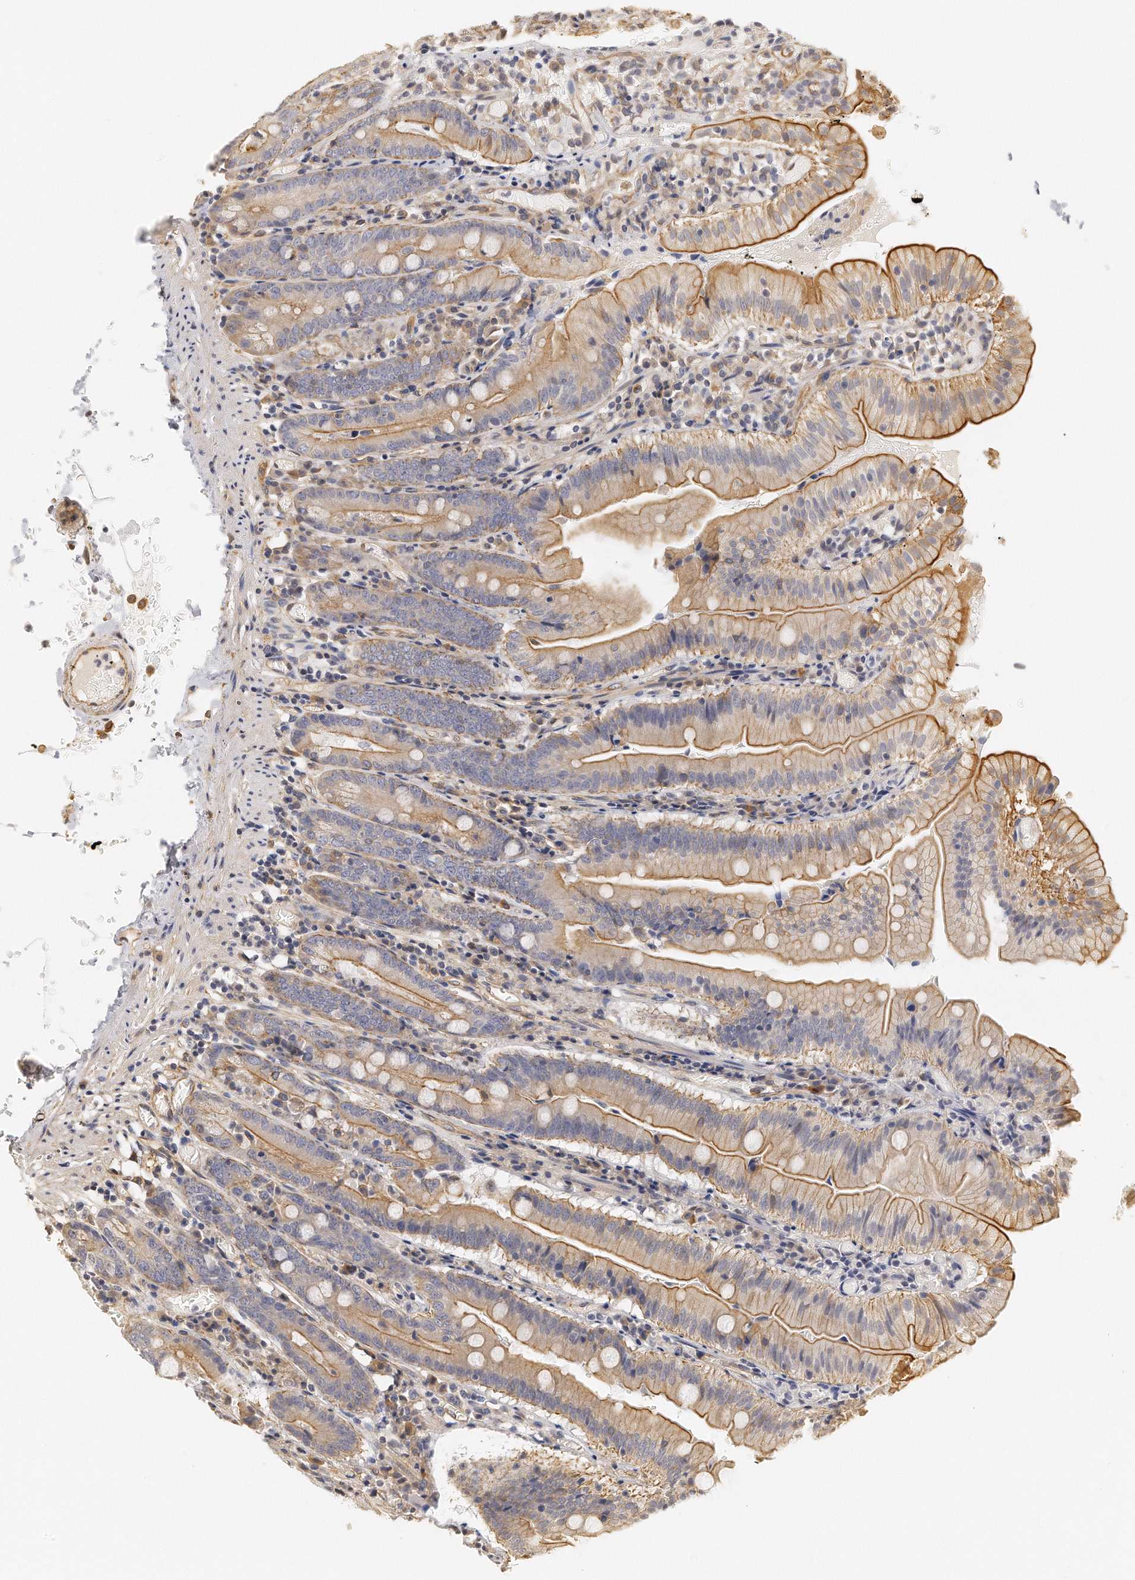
{"staining": {"intensity": "moderate", "quantity": ">75%", "location": "cytoplasmic/membranous"}, "tissue": "small intestine", "cell_type": "Glandular cells", "image_type": "normal", "snomed": [{"axis": "morphology", "description": "Normal tissue, NOS"}, {"axis": "topography", "description": "Small intestine"}], "caption": "Normal small intestine was stained to show a protein in brown. There is medium levels of moderate cytoplasmic/membranous staining in approximately >75% of glandular cells.", "gene": "CHST7", "patient": {"sex": "male", "age": 71}}